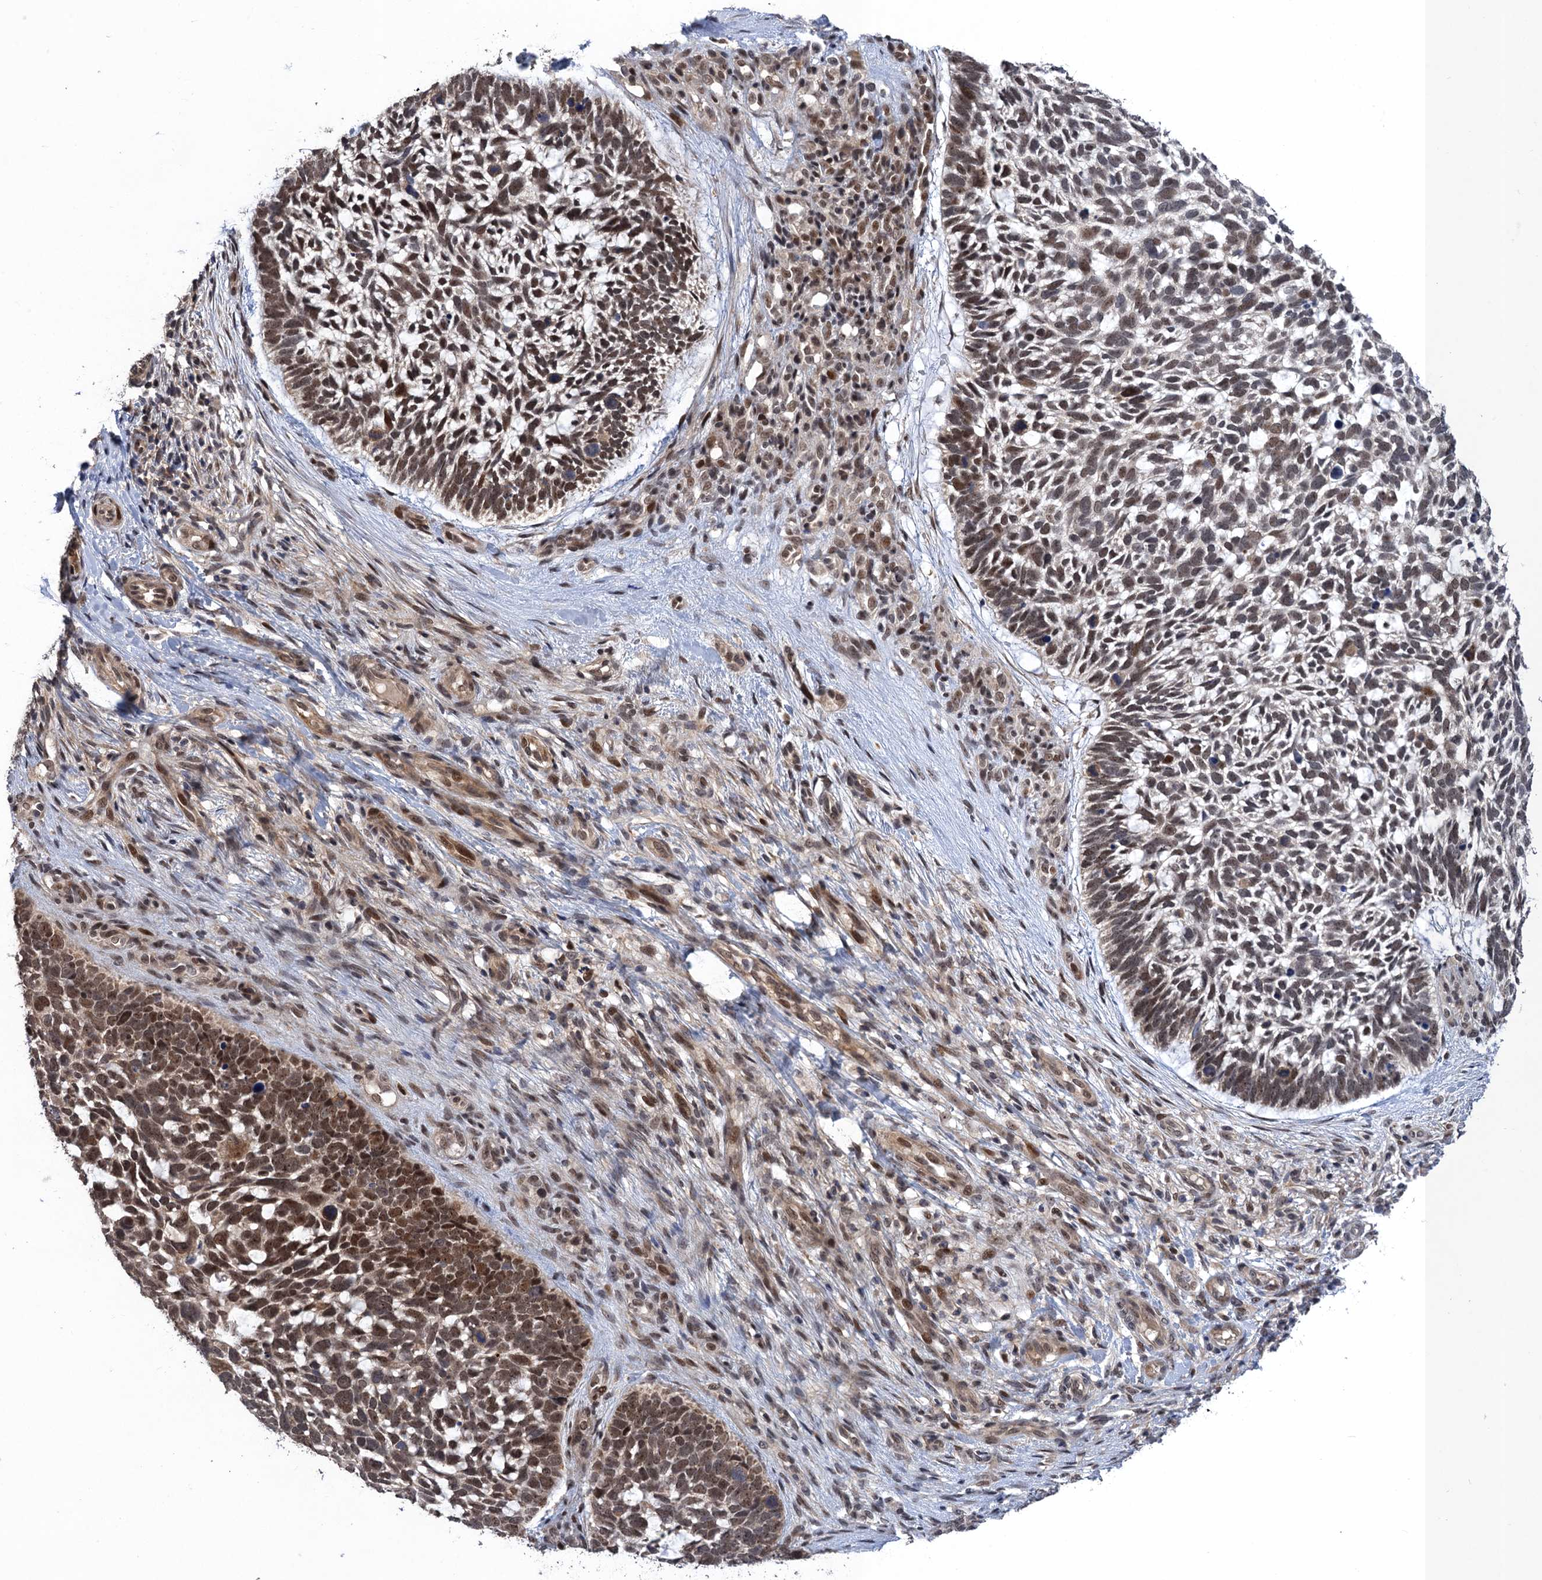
{"staining": {"intensity": "moderate", "quantity": "25%-75%", "location": "nuclear"}, "tissue": "skin cancer", "cell_type": "Tumor cells", "image_type": "cancer", "snomed": [{"axis": "morphology", "description": "Basal cell carcinoma"}, {"axis": "topography", "description": "Skin"}], "caption": "Immunohistochemical staining of skin basal cell carcinoma shows medium levels of moderate nuclear positivity in about 25%-75% of tumor cells.", "gene": "ZAR1L", "patient": {"sex": "male", "age": 88}}